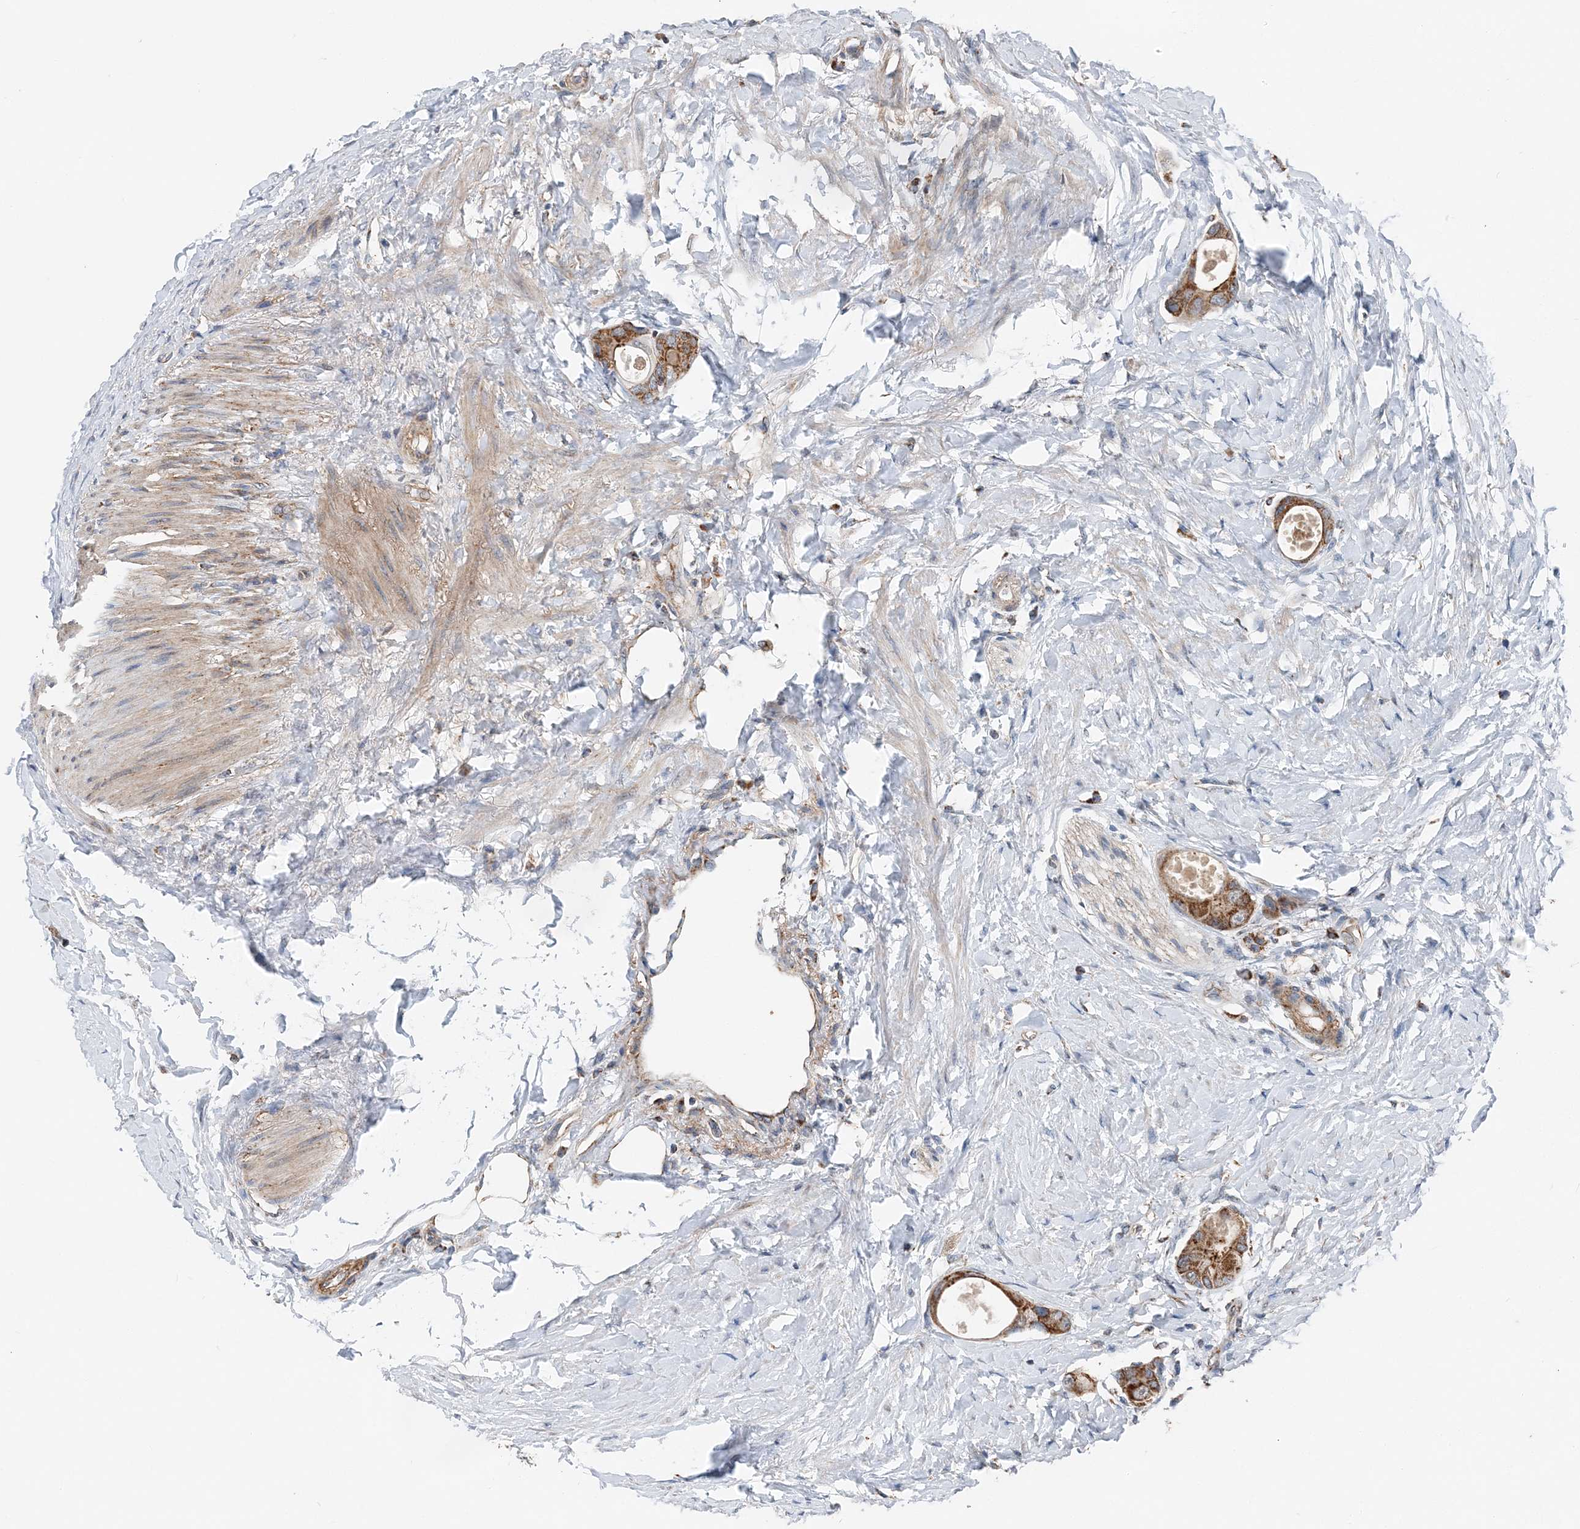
{"staining": {"intensity": "strong", "quantity": ">75%", "location": "cytoplasmic/membranous"}, "tissue": "colorectal cancer", "cell_type": "Tumor cells", "image_type": "cancer", "snomed": [{"axis": "morphology", "description": "Adenocarcinoma, NOS"}, {"axis": "topography", "description": "Rectum"}], "caption": "Approximately >75% of tumor cells in colorectal adenocarcinoma demonstrate strong cytoplasmic/membranous protein positivity as visualized by brown immunohistochemical staining.", "gene": "SPRY2", "patient": {"sex": "male", "age": 51}}